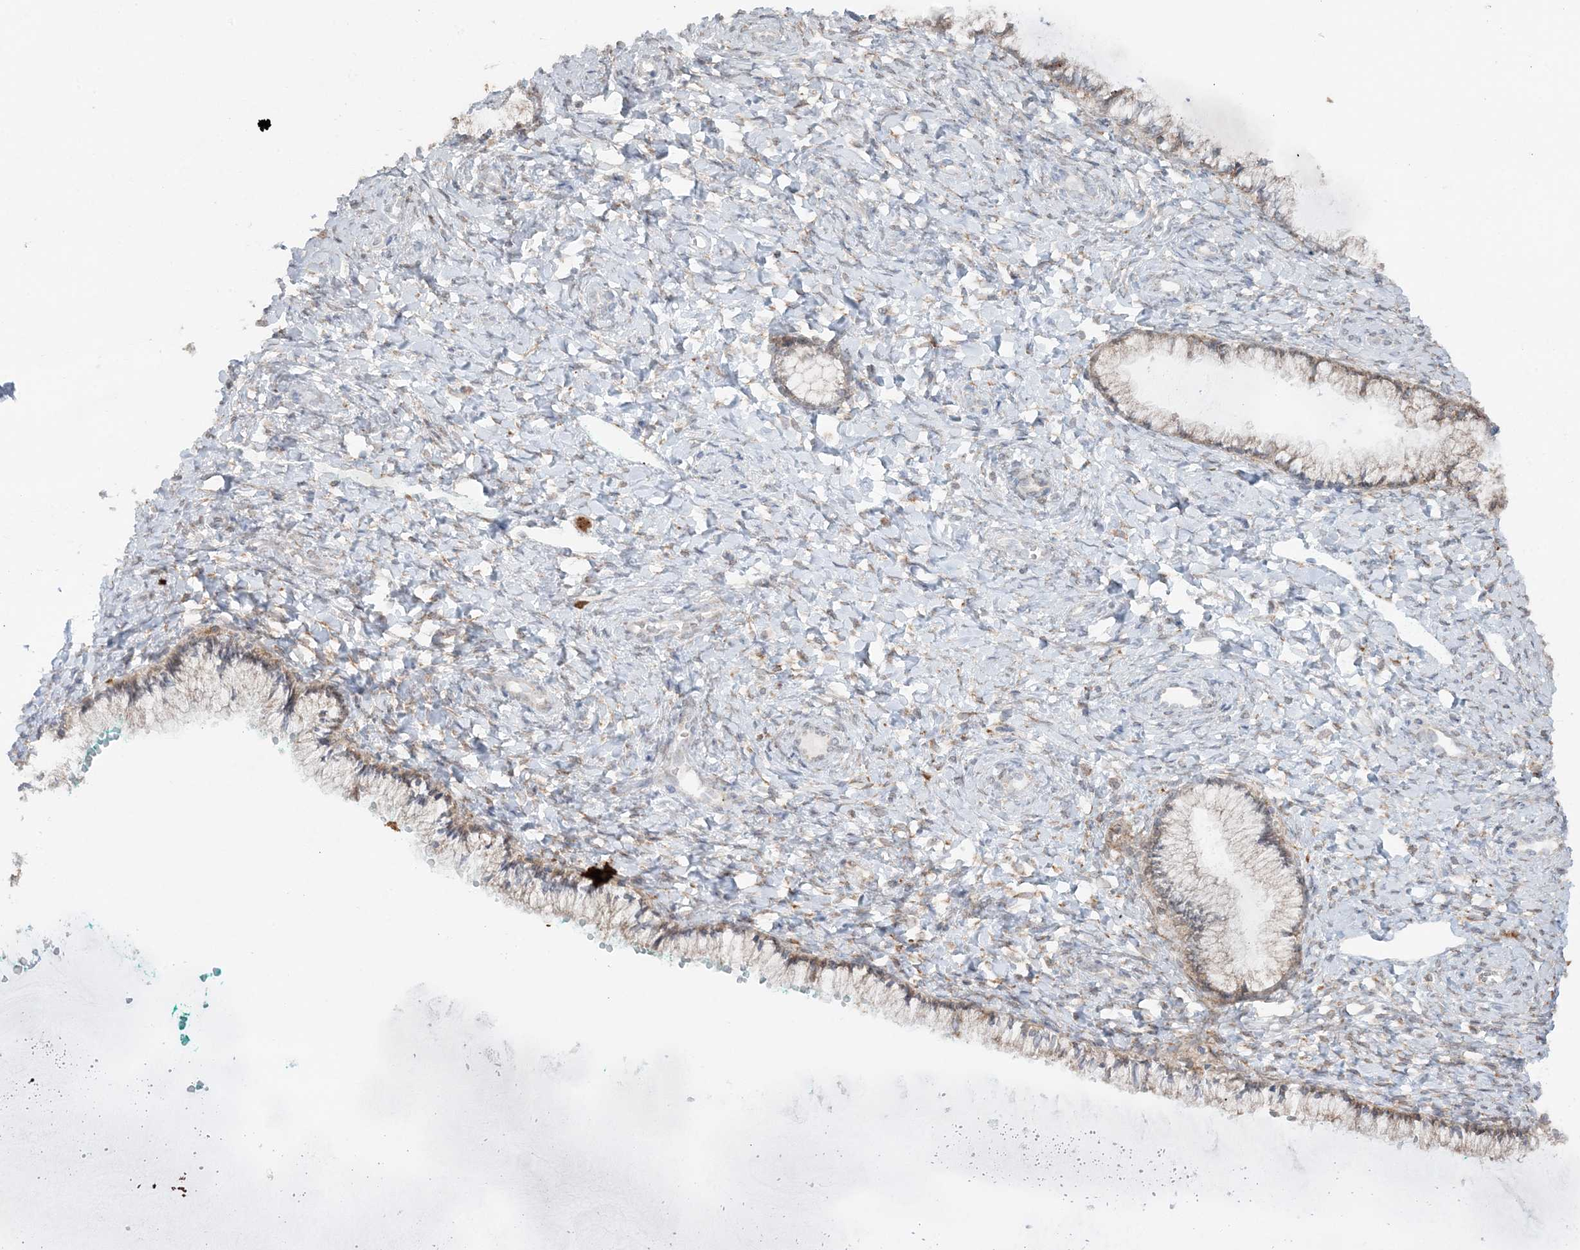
{"staining": {"intensity": "weak", "quantity": "<25%", "location": "cytoplasmic/membranous"}, "tissue": "cervix", "cell_type": "Glandular cells", "image_type": "normal", "snomed": [{"axis": "morphology", "description": "Normal tissue, NOS"}, {"axis": "morphology", "description": "Adenocarcinoma, NOS"}, {"axis": "topography", "description": "Cervix"}], "caption": "High power microscopy micrograph of an immunohistochemistry photomicrograph of unremarkable cervix, revealing no significant expression in glandular cells. (DAB (3,3'-diaminobenzidine) IHC with hematoxylin counter stain).", "gene": "TMED10", "patient": {"sex": "female", "age": 29}}